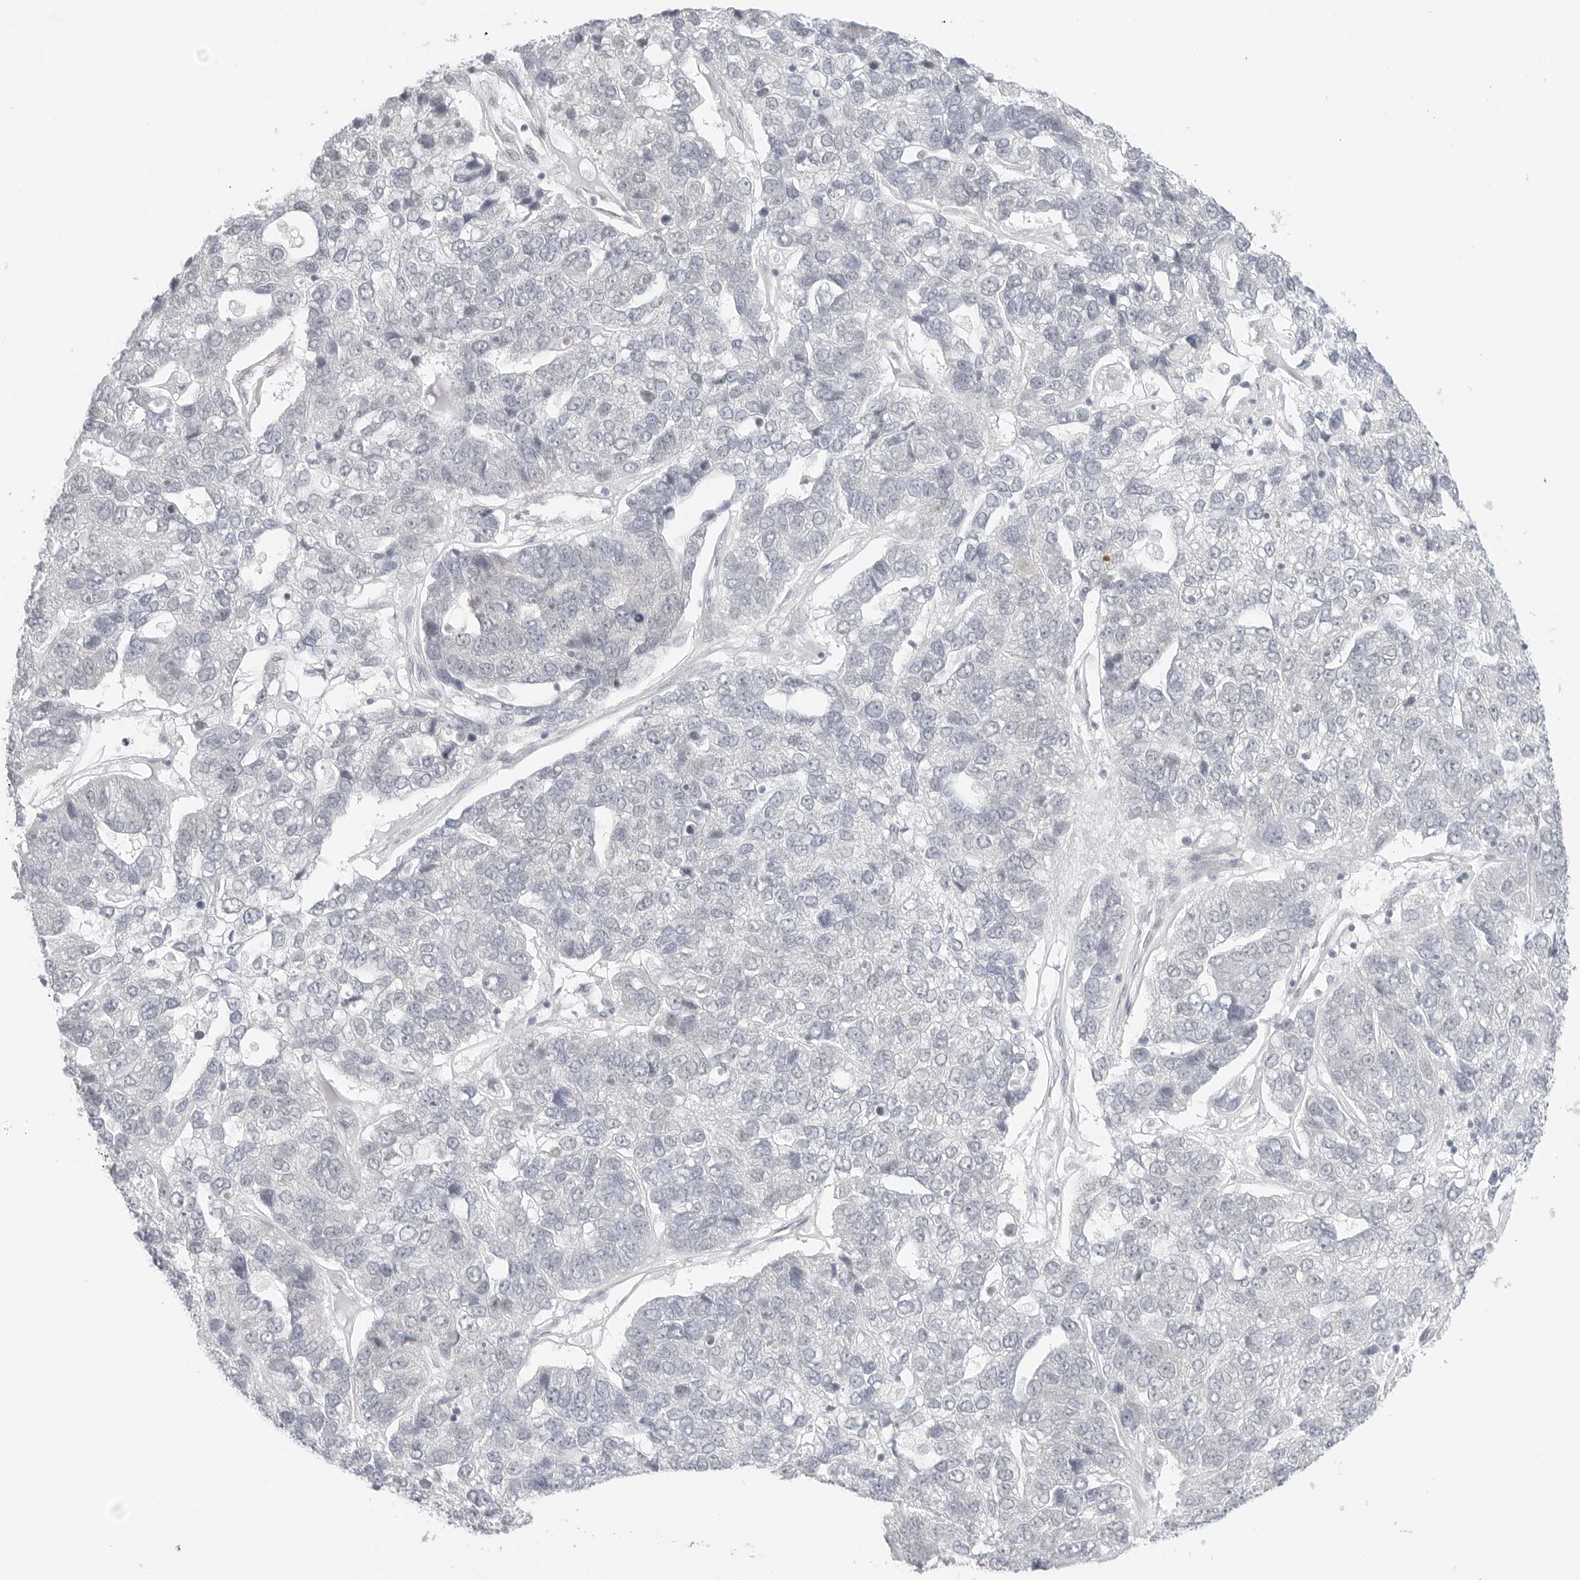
{"staining": {"intensity": "negative", "quantity": "none", "location": "none"}, "tissue": "pancreatic cancer", "cell_type": "Tumor cells", "image_type": "cancer", "snomed": [{"axis": "morphology", "description": "Adenocarcinoma, NOS"}, {"axis": "topography", "description": "Pancreas"}], "caption": "Immunohistochemical staining of human pancreatic adenocarcinoma demonstrates no significant expression in tumor cells.", "gene": "TCP1", "patient": {"sex": "female", "age": 61}}